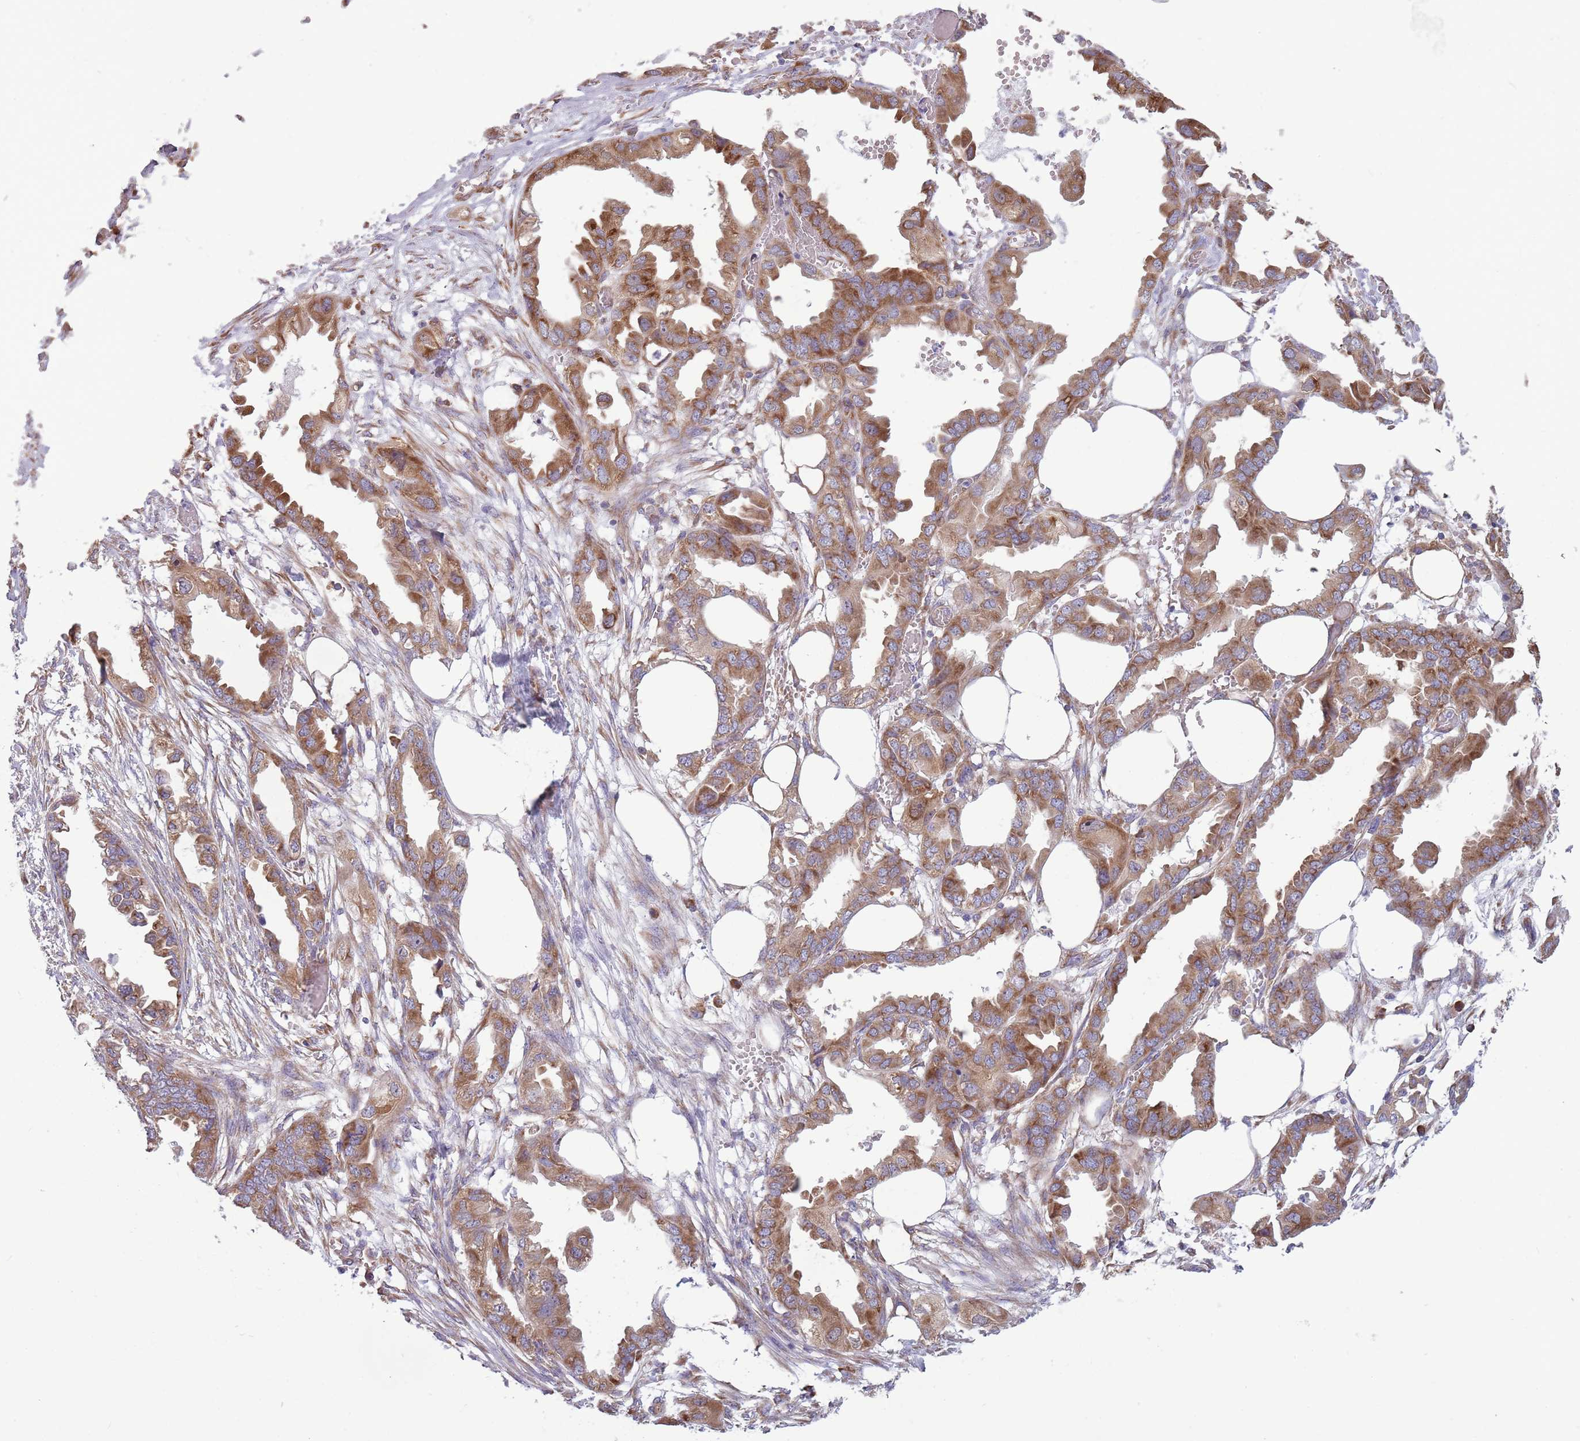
{"staining": {"intensity": "moderate", "quantity": ">75%", "location": "cytoplasmic/membranous"}, "tissue": "endometrial cancer", "cell_type": "Tumor cells", "image_type": "cancer", "snomed": [{"axis": "morphology", "description": "Adenocarcinoma, NOS"}, {"axis": "morphology", "description": "Adenocarcinoma, metastatic, NOS"}, {"axis": "topography", "description": "Adipose tissue"}, {"axis": "topography", "description": "Endometrium"}], "caption": "Immunohistochemical staining of endometrial cancer shows moderate cytoplasmic/membranous protein positivity in approximately >75% of tumor cells. (DAB (3,3'-diaminobenzidine) = brown stain, brightfield microscopy at high magnification).", "gene": "RPL17-C18orf32", "patient": {"sex": "female", "age": 67}}